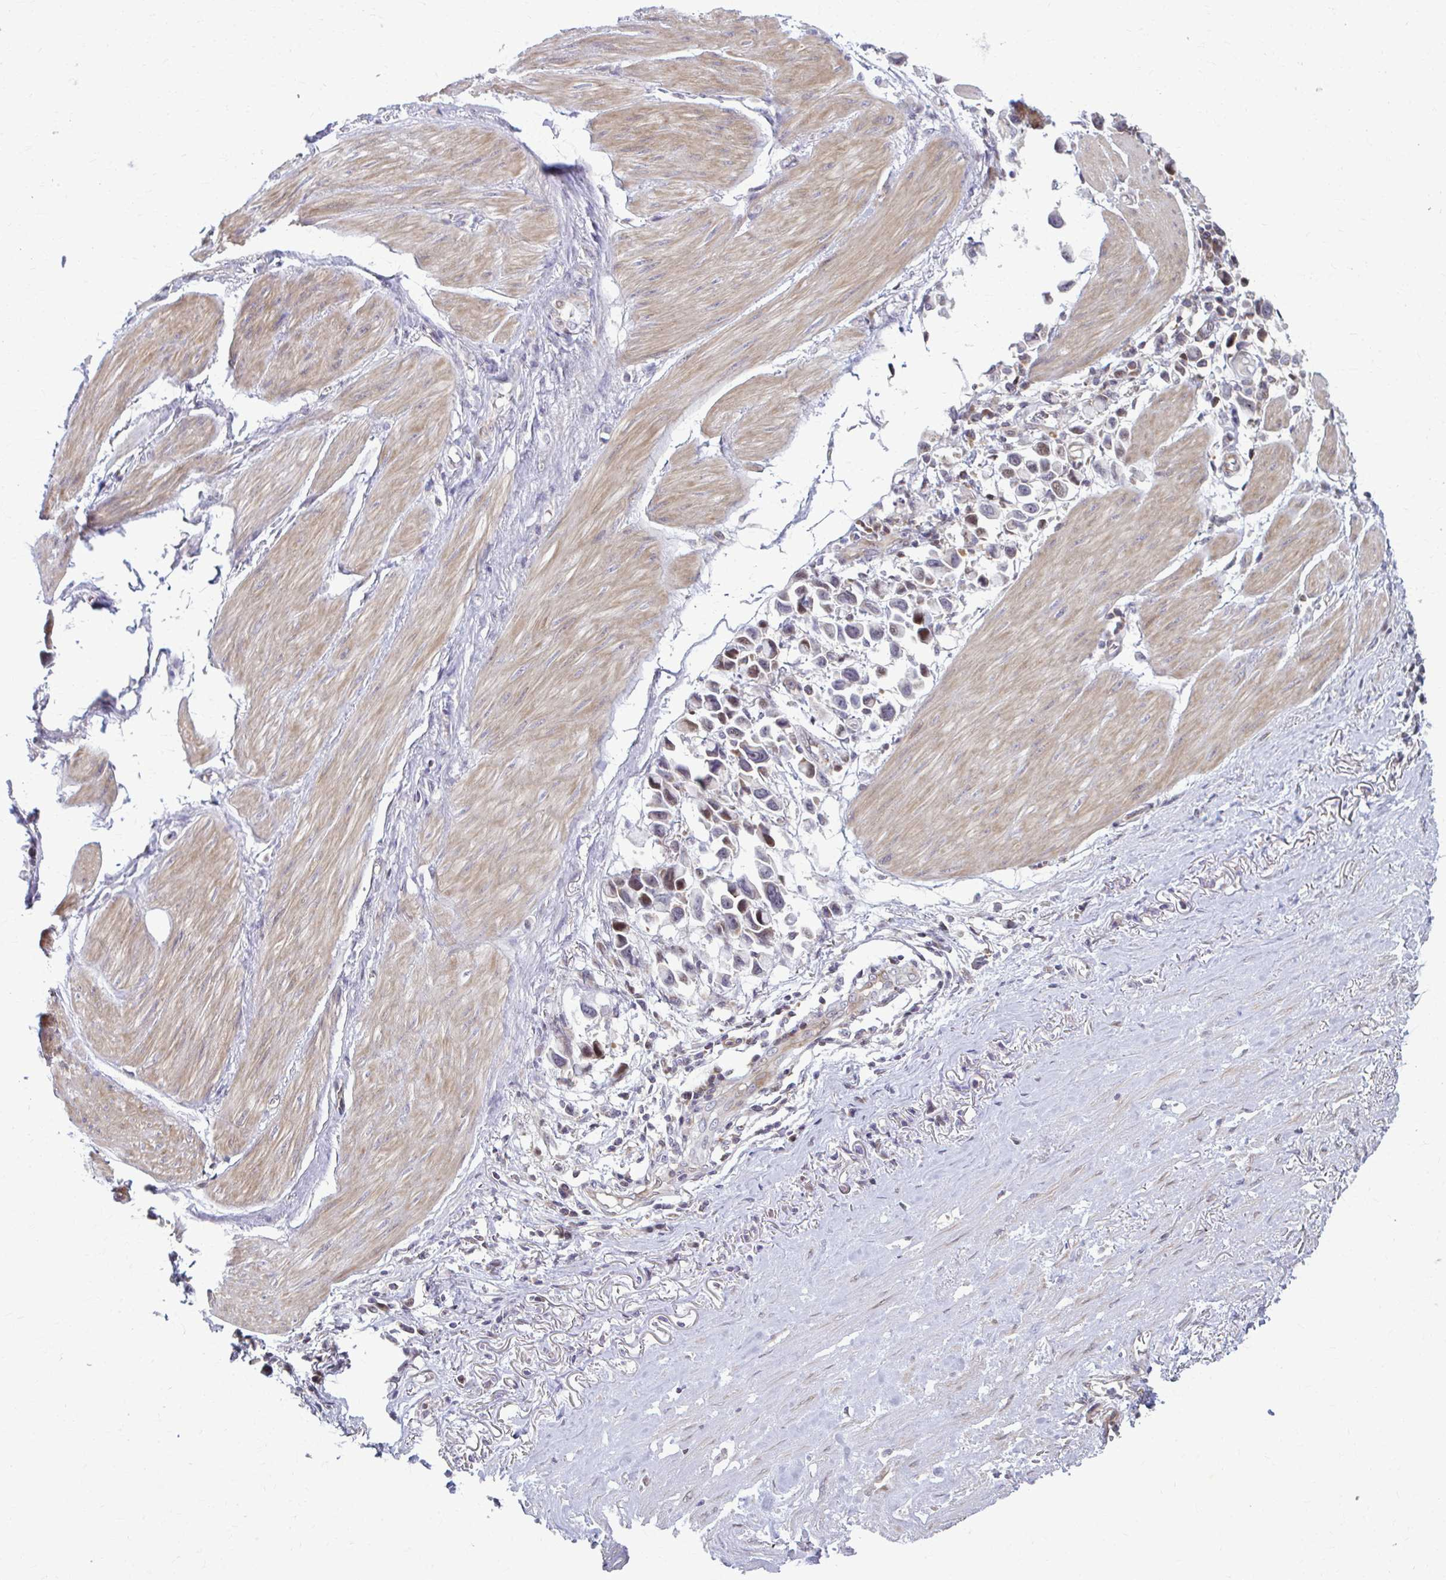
{"staining": {"intensity": "moderate", "quantity": "<25%", "location": "nuclear"}, "tissue": "stomach cancer", "cell_type": "Tumor cells", "image_type": "cancer", "snomed": [{"axis": "morphology", "description": "Adenocarcinoma, NOS"}, {"axis": "topography", "description": "Stomach"}], "caption": "The image reveals immunohistochemical staining of stomach cancer. There is moderate nuclear staining is present in about <25% of tumor cells. (Stains: DAB (3,3'-diaminobenzidine) in brown, nuclei in blue, Microscopy: brightfield microscopy at high magnification).", "gene": "MAF1", "patient": {"sex": "female", "age": 81}}